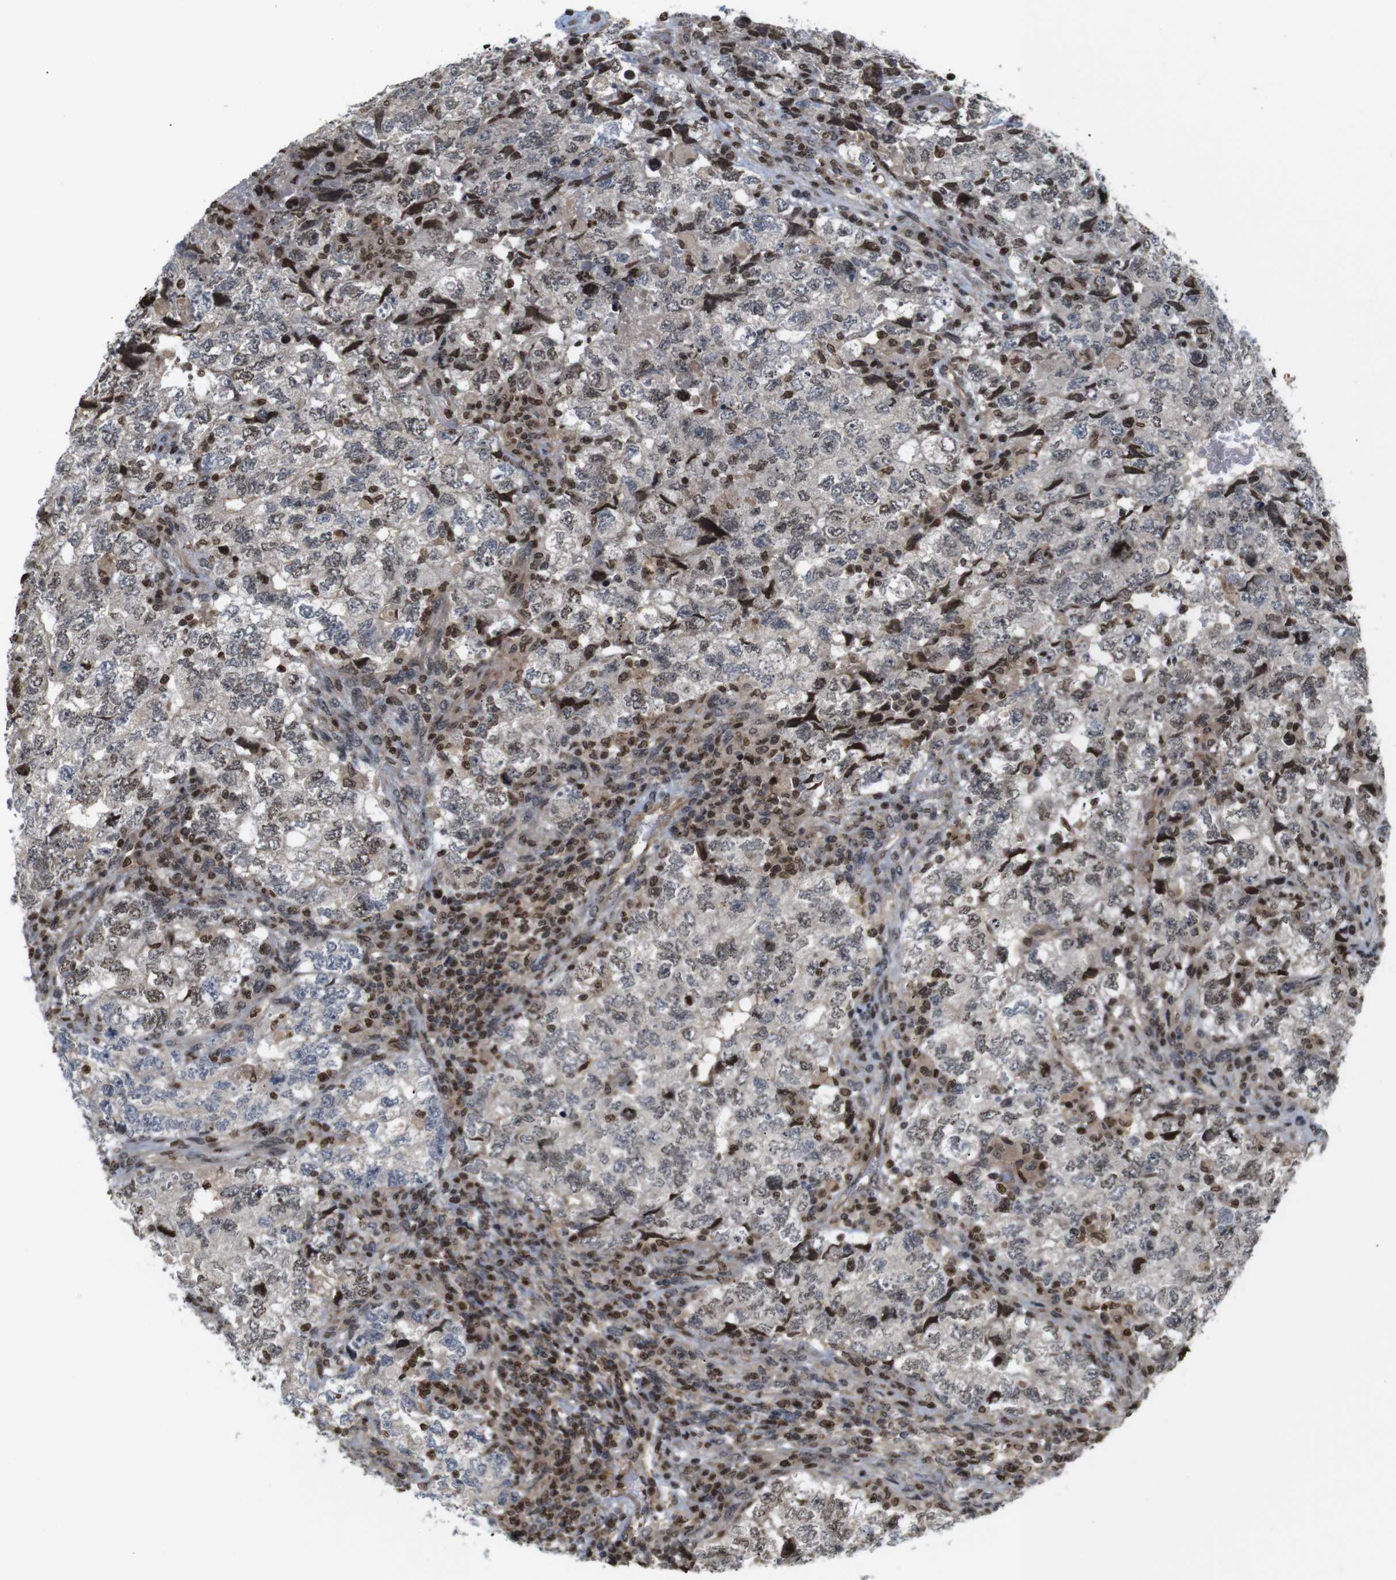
{"staining": {"intensity": "moderate", "quantity": "25%-75%", "location": "nuclear"}, "tissue": "testis cancer", "cell_type": "Tumor cells", "image_type": "cancer", "snomed": [{"axis": "morphology", "description": "Carcinoma, Embryonal, NOS"}, {"axis": "topography", "description": "Testis"}], "caption": "DAB (3,3'-diaminobenzidine) immunohistochemical staining of human testis cancer (embryonal carcinoma) displays moderate nuclear protein expression in about 25%-75% of tumor cells.", "gene": "MBD1", "patient": {"sex": "male", "age": 36}}